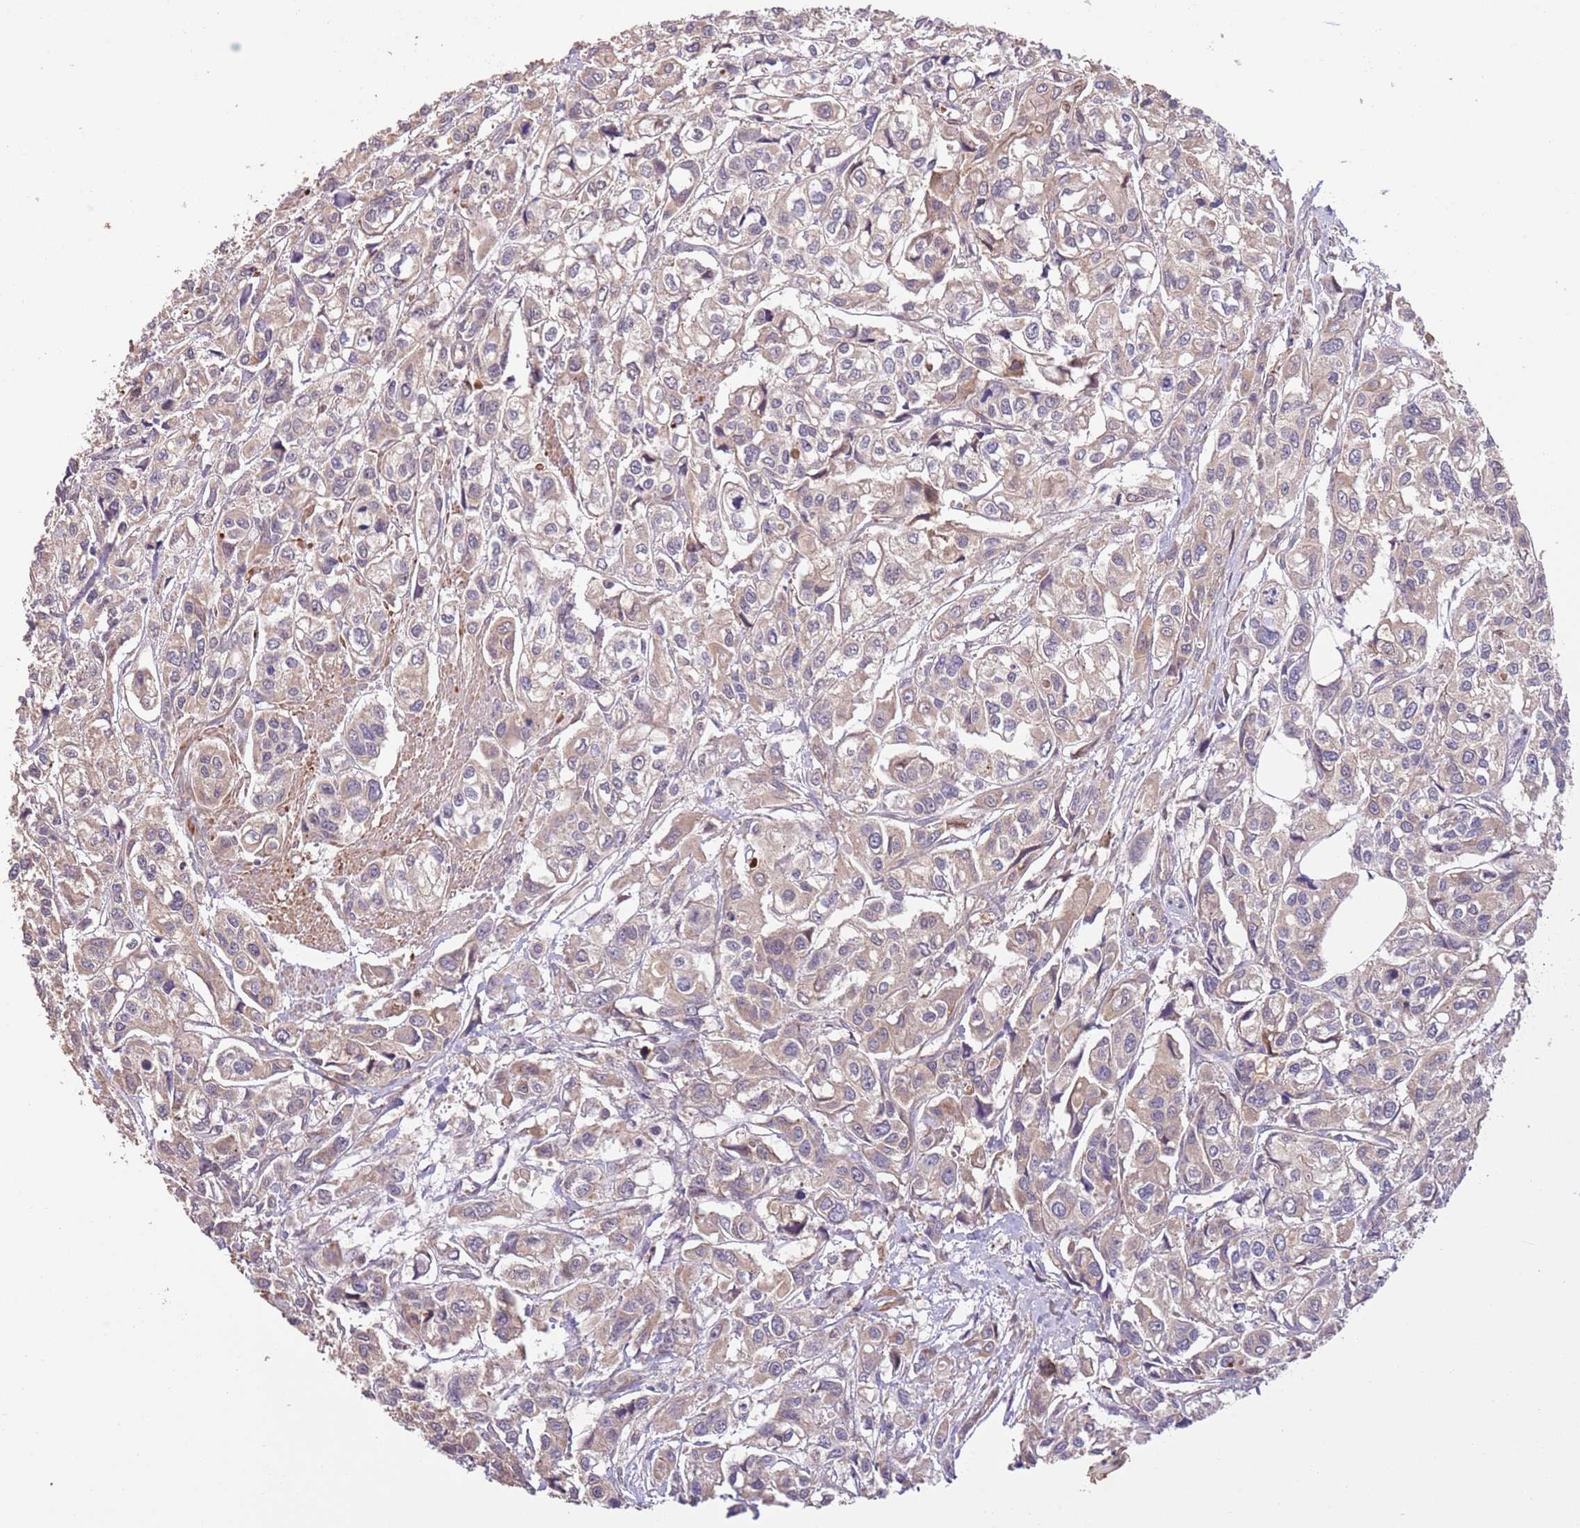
{"staining": {"intensity": "weak", "quantity": ">75%", "location": "cytoplasmic/membranous"}, "tissue": "urothelial cancer", "cell_type": "Tumor cells", "image_type": "cancer", "snomed": [{"axis": "morphology", "description": "Urothelial carcinoma, High grade"}, {"axis": "topography", "description": "Urinary bladder"}], "caption": "Immunohistochemical staining of human urothelial cancer displays low levels of weak cytoplasmic/membranous positivity in approximately >75% of tumor cells.", "gene": "FAM89B", "patient": {"sex": "male", "age": 67}}